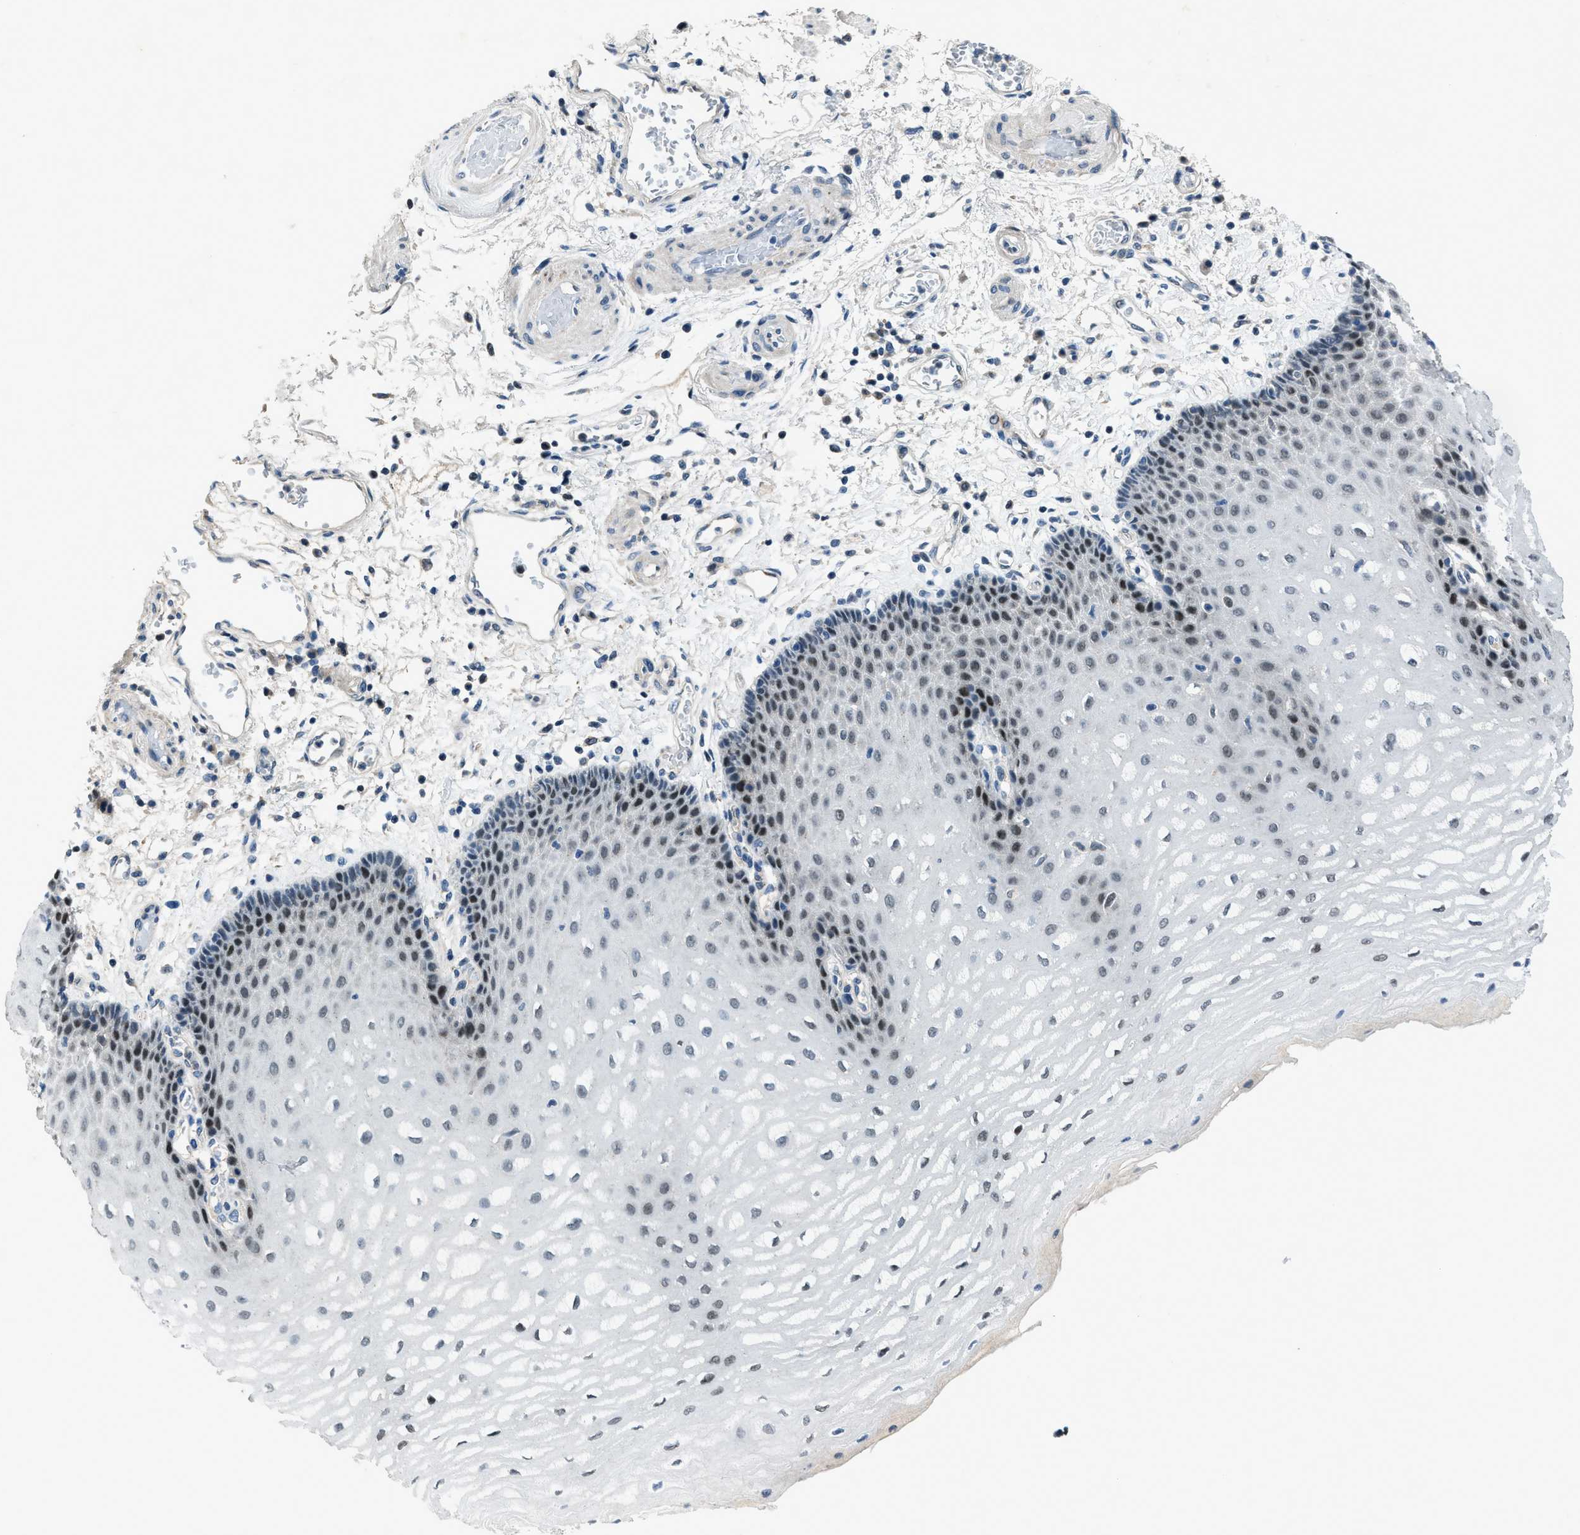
{"staining": {"intensity": "moderate", "quantity": "25%-75%", "location": "nuclear"}, "tissue": "esophagus", "cell_type": "Squamous epithelial cells", "image_type": "normal", "snomed": [{"axis": "morphology", "description": "Normal tissue, NOS"}, {"axis": "topography", "description": "Esophagus"}], "caption": "DAB immunohistochemical staining of normal human esophagus reveals moderate nuclear protein expression in approximately 25%-75% of squamous epithelial cells. Nuclei are stained in blue.", "gene": "DUSP19", "patient": {"sex": "male", "age": 54}}